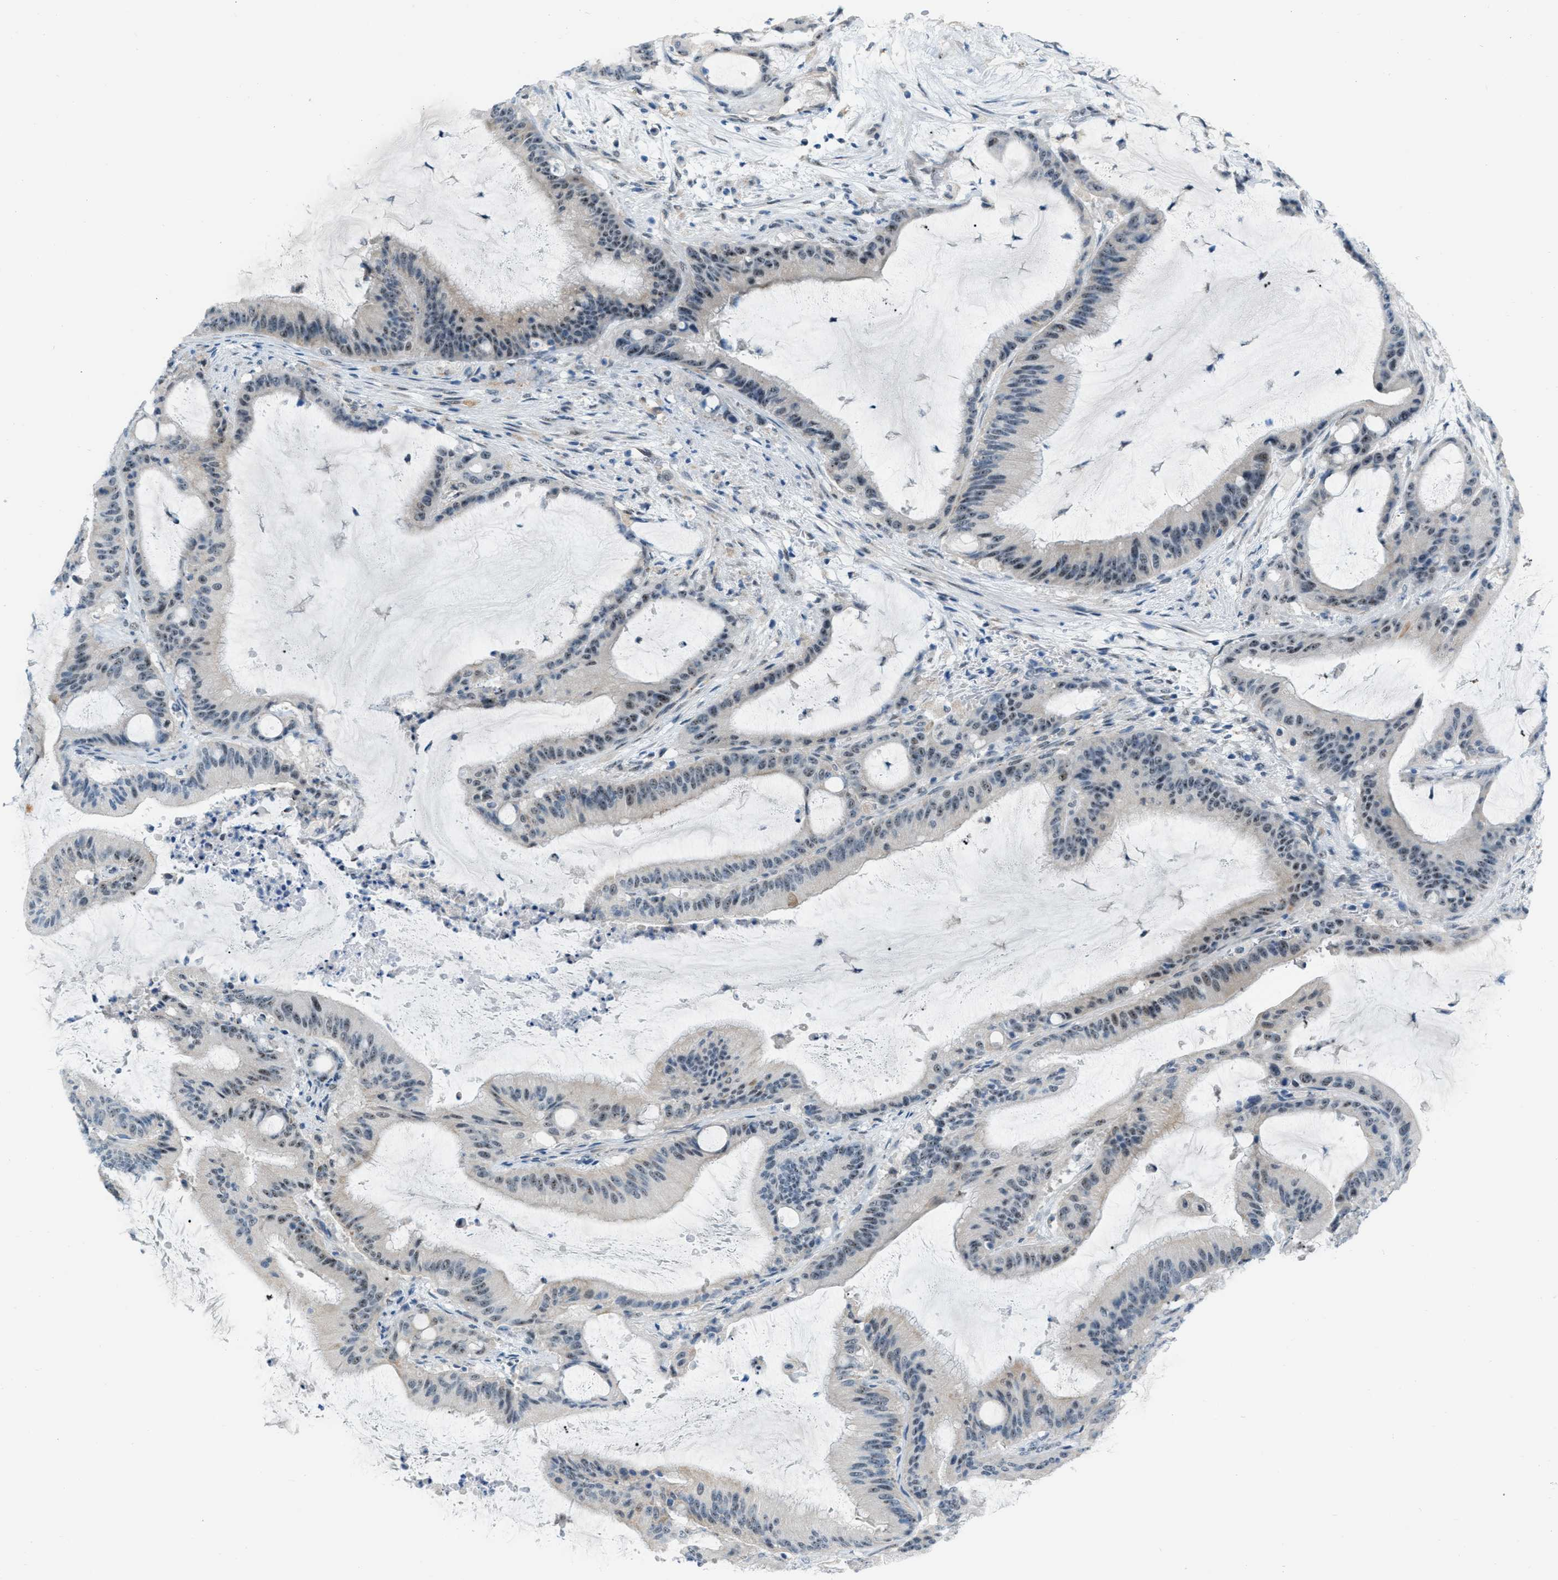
{"staining": {"intensity": "weak", "quantity": "25%-75%", "location": "nuclear"}, "tissue": "liver cancer", "cell_type": "Tumor cells", "image_type": "cancer", "snomed": [{"axis": "morphology", "description": "Normal tissue, NOS"}, {"axis": "morphology", "description": "Cholangiocarcinoma"}, {"axis": "topography", "description": "Liver"}, {"axis": "topography", "description": "Peripheral nerve tissue"}], "caption": "Liver cancer (cholangiocarcinoma) stained for a protein exhibits weak nuclear positivity in tumor cells.", "gene": "PHRF1", "patient": {"sex": "female", "age": 73}}